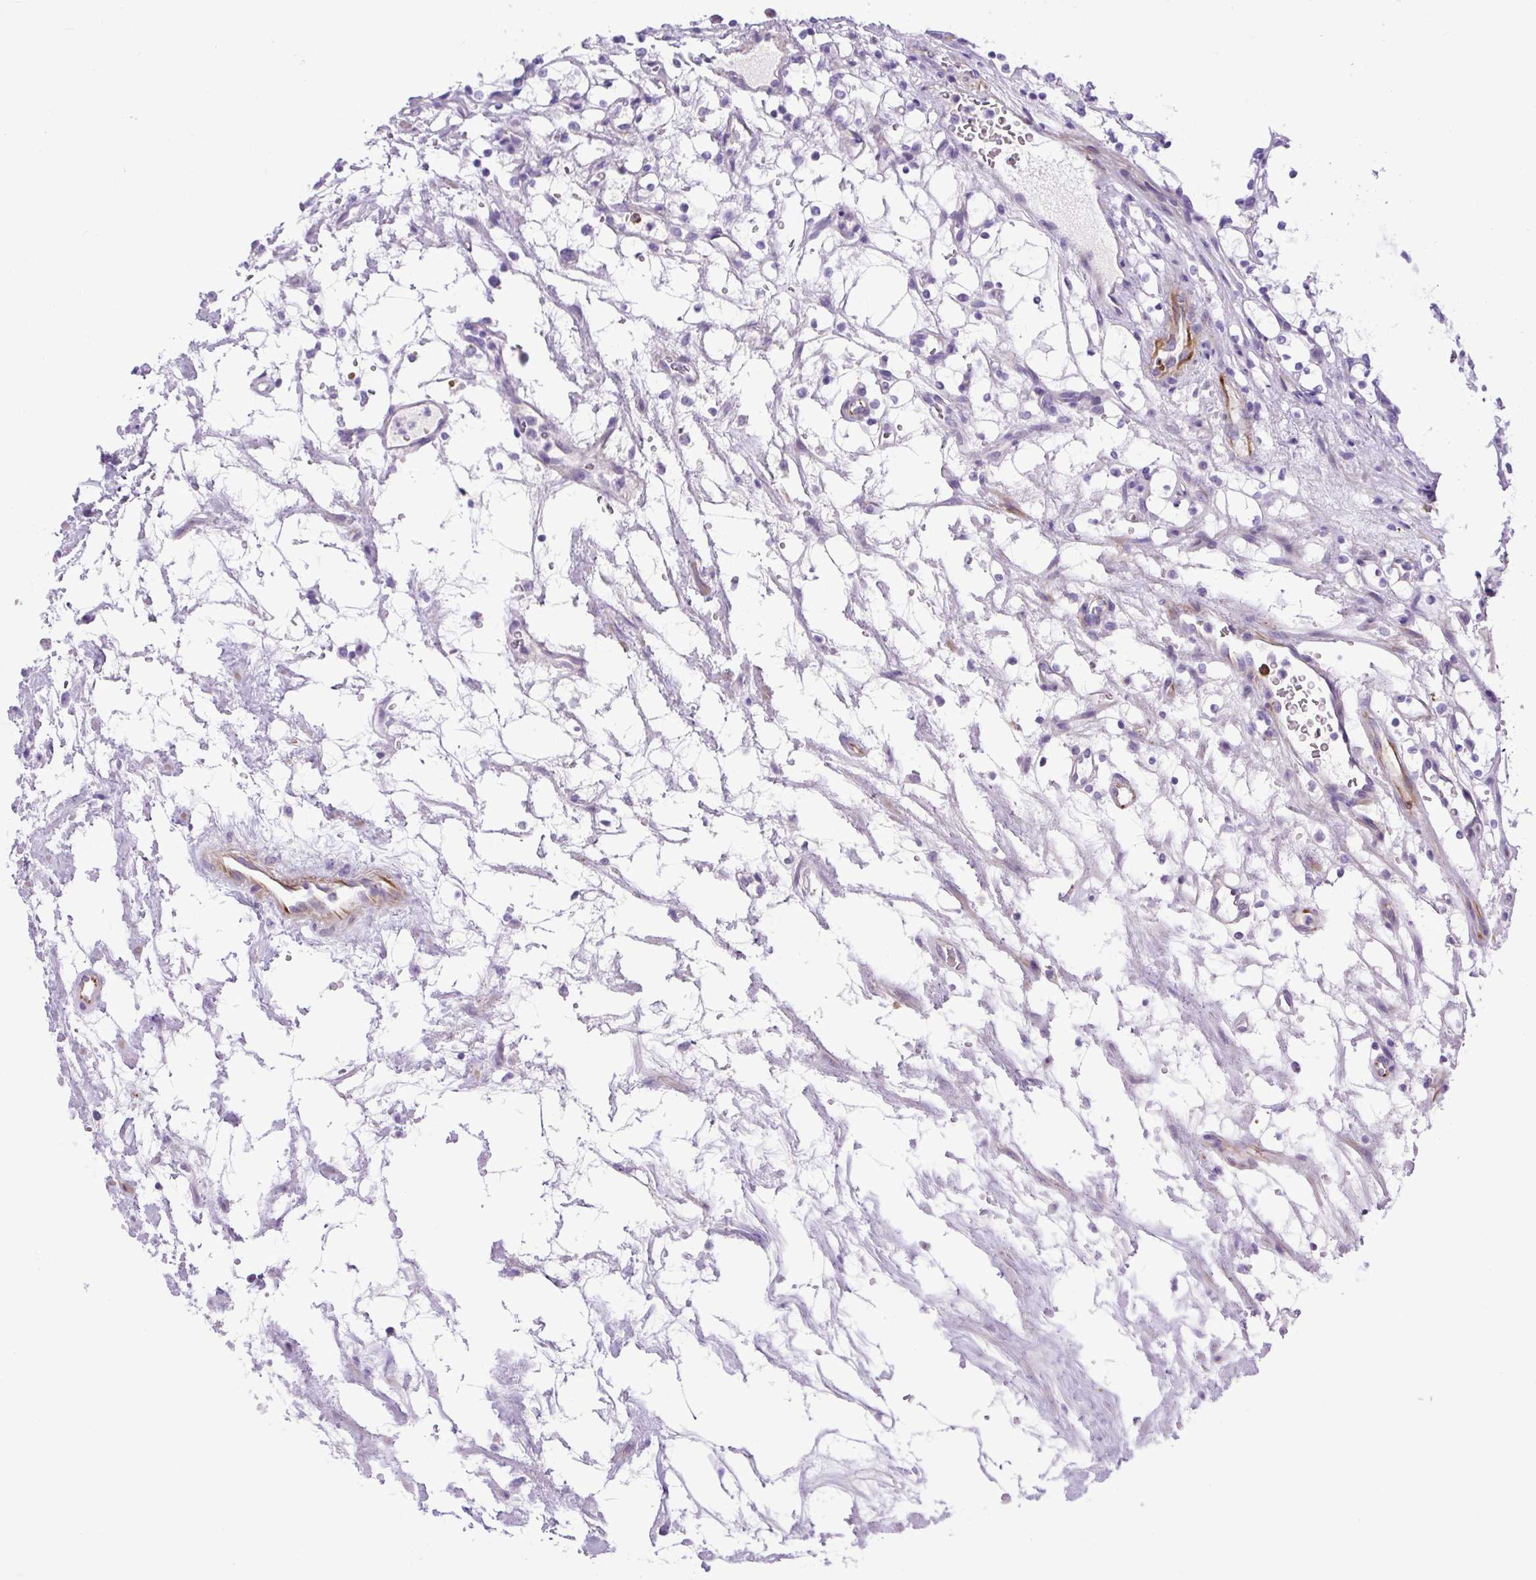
{"staining": {"intensity": "negative", "quantity": "none", "location": "none"}, "tissue": "renal cancer", "cell_type": "Tumor cells", "image_type": "cancer", "snomed": [{"axis": "morphology", "description": "Adenocarcinoma, NOS"}, {"axis": "topography", "description": "Kidney"}], "caption": "This histopathology image is of adenocarcinoma (renal) stained with immunohistochemistry to label a protein in brown with the nuclei are counter-stained blue. There is no expression in tumor cells.", "gene": "VWA7", "patient": {"sex": "female", "age": 69}}